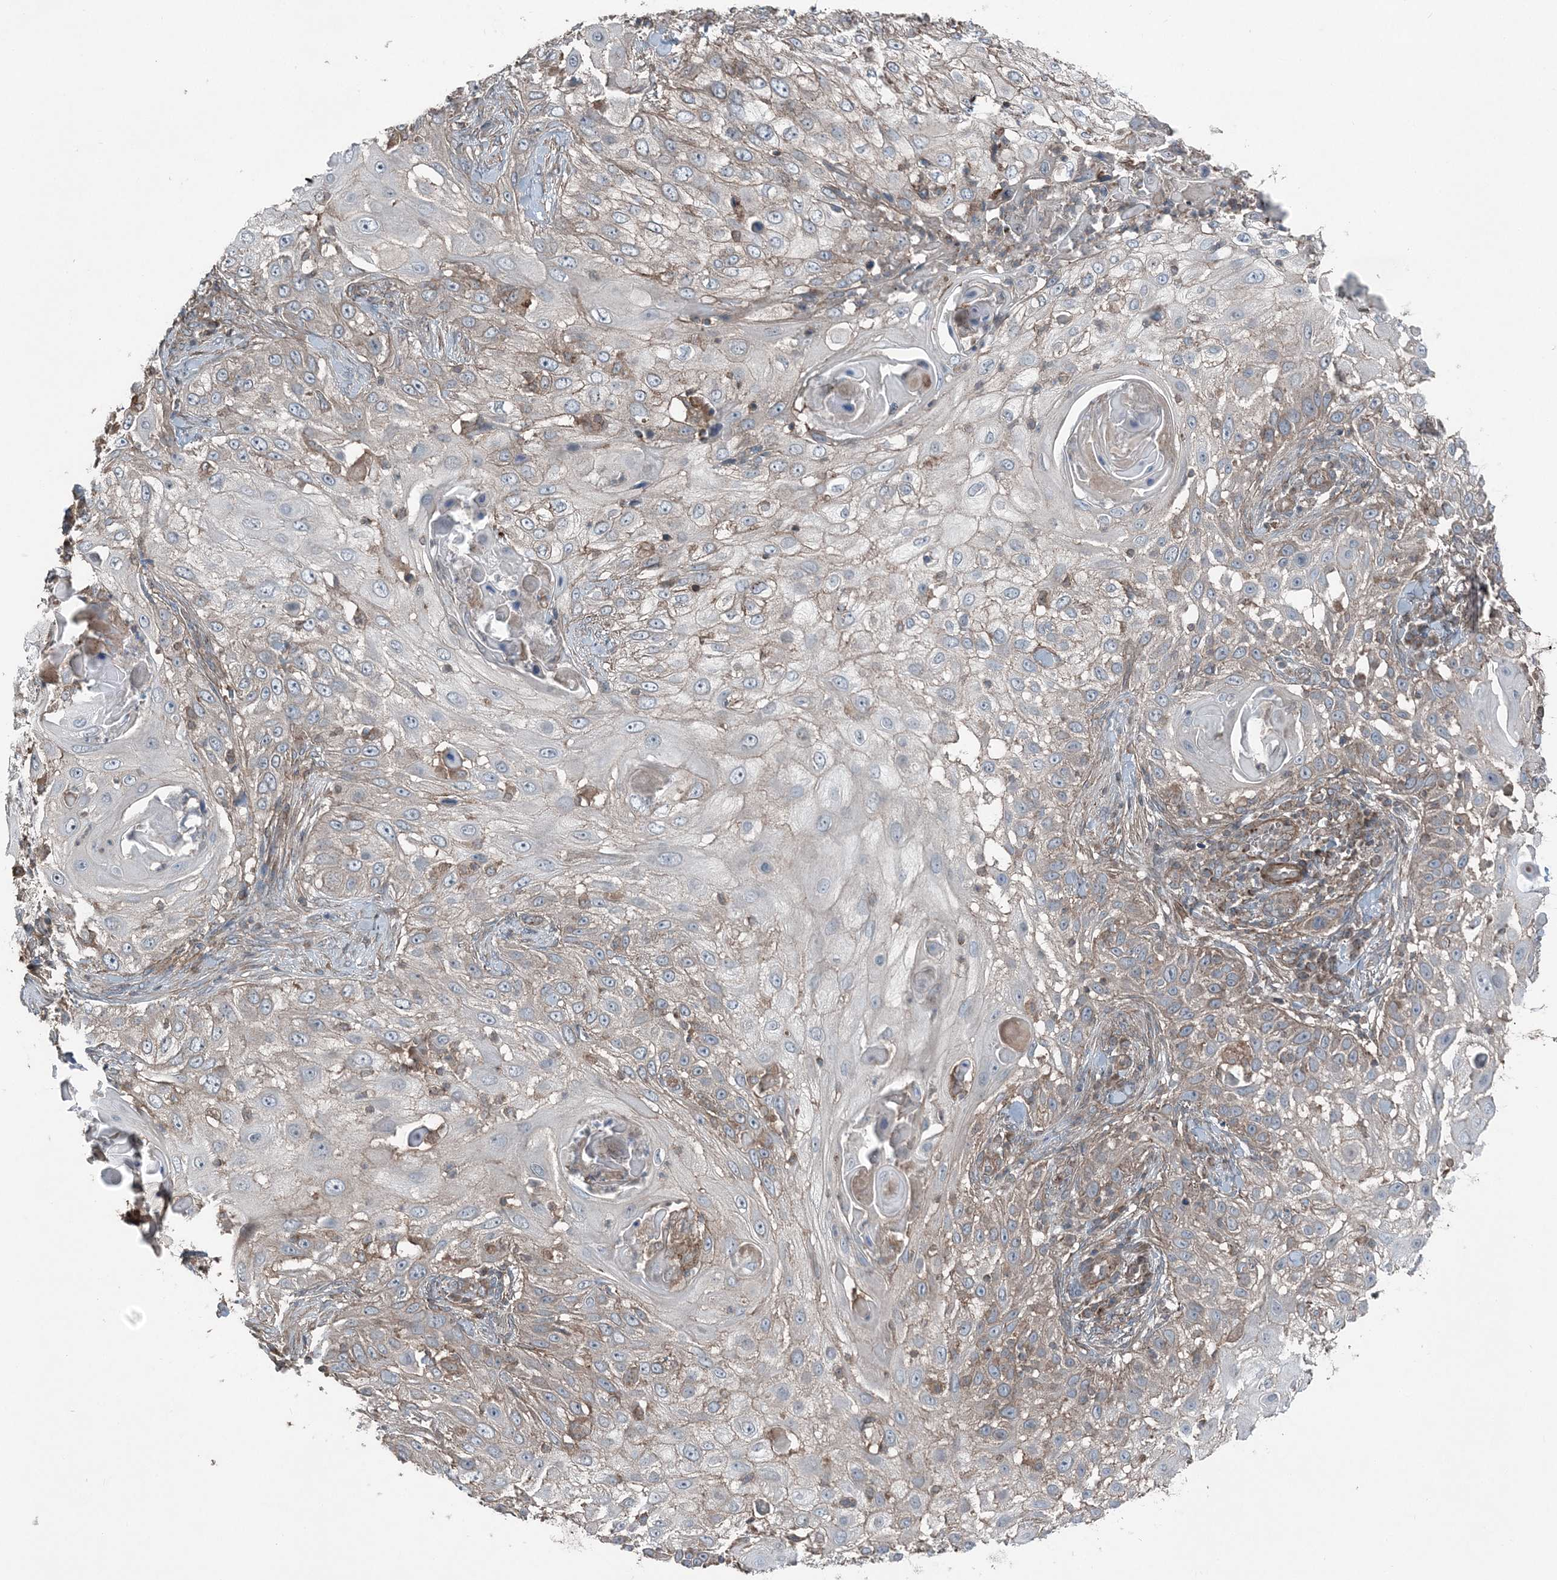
{"staining": {"intensity": "weak", "quantity": "<25%", "location": "cytoplasmic/membranous"}, "tissue": "skin cancer", "cell_type": "Tumor cells", "image_type": "cancer", "snomed": [{"axis": "morphology", "description": "Squamous cell carcinoma, NOS"}, {"axis": "topography", "description": "Skin"}], "caption": "Tumor cells are negative for protein expression in human squamous cell carcinoma (skin). (Brightfield microscopy of DAB (3,3'-diaminobenzidine) immunohistochemistry (IHC) at high magnification).", "gene": "KY", "patient": {"sex": "female", "age": 44}}